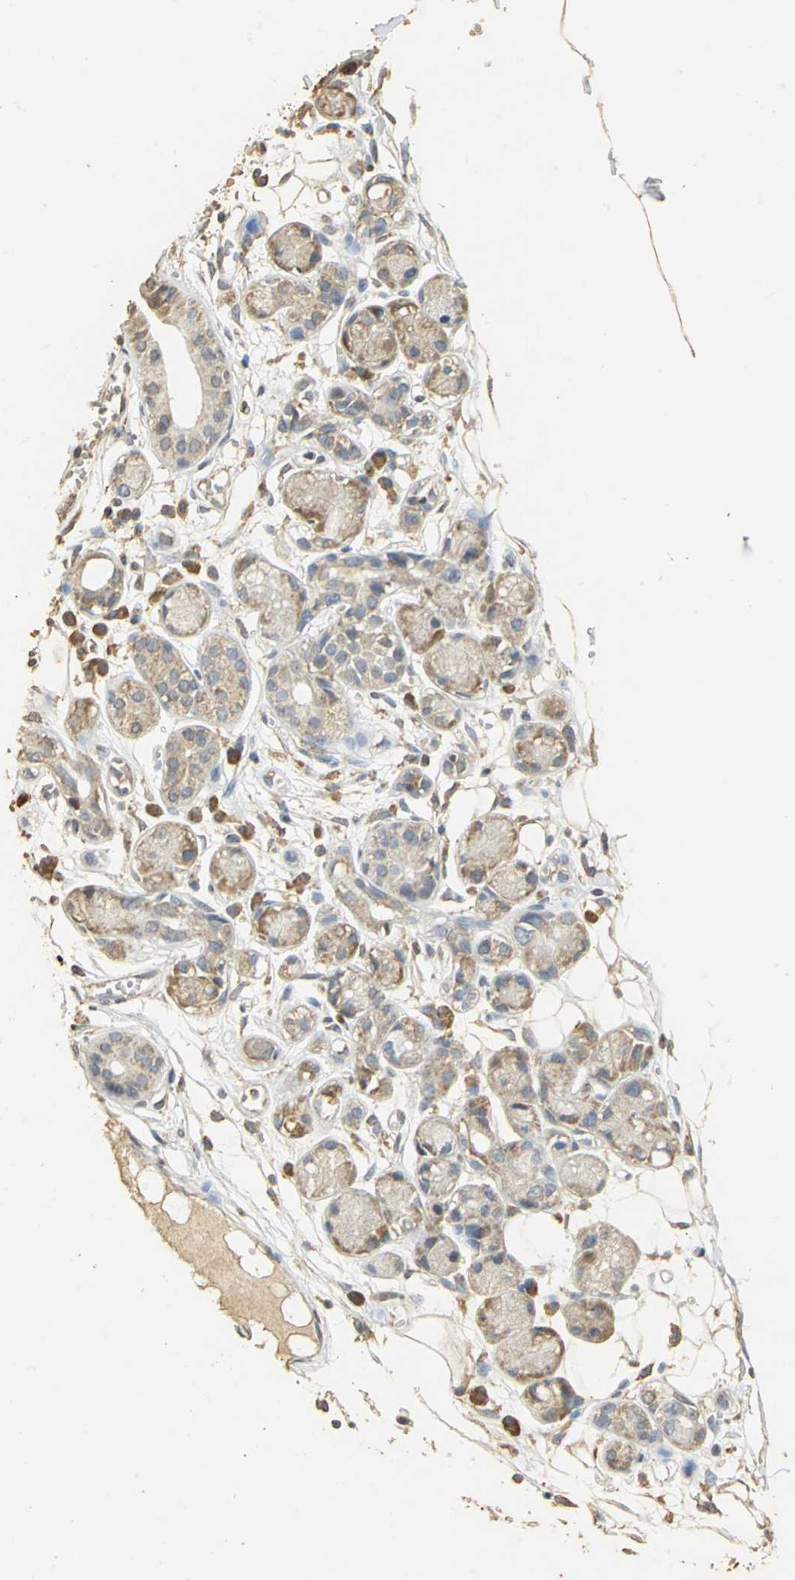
{"staining": {"intensity": "moderate", "quantity": ">75%", "location": "cytoplasmic/membranous"}, "tissue": "adipose tissue", "cell_type": "Adipocytes", "image_type": "normal", "snomed": [{"axis": "morphology", "description": "Normal tissue, NOS"}, {"axis": "morphology", "description": "Inflammation, NOS"}, {"axis": "topography", "description": "Vascular tissue"}, {"axis": "topography", "description": "Salivary gland"}], "caption": "Moderate cytoplasmic/membranous staining for a protein is seen in about >75% of adipocytes of normal adipose tissue using IHC.", "gene": "ACSL4", "patient": {"sex": "female", "age": 75}}